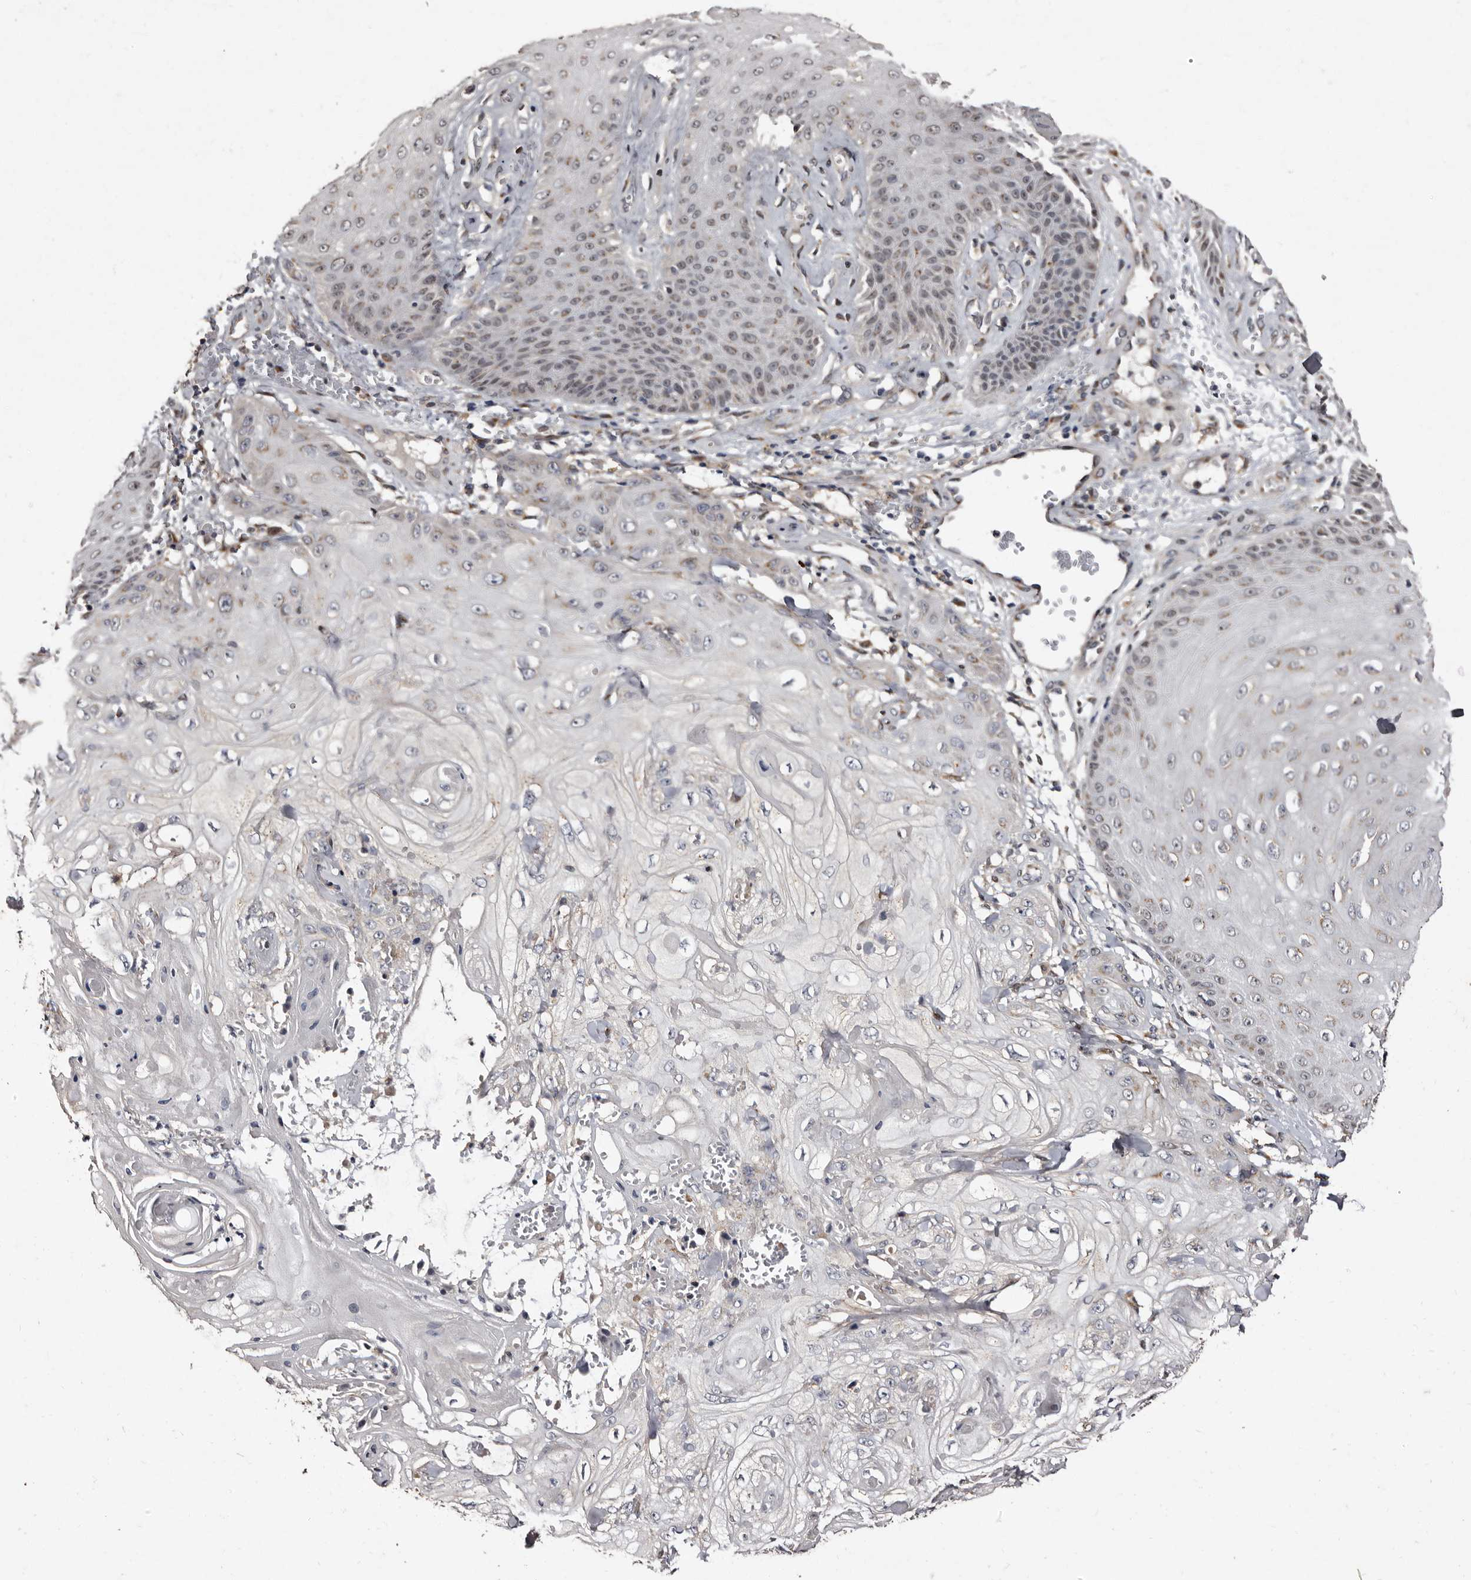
{"staining": {"intensity": "weak", "quantity": "<25%", "location": "cytoplasmic/membranous"}, "tissue": "skin cancer", "cell_type": "Tumor cells", "image_type": "cancer", "snomed": [{"axis": "morphology", "description": "Squamous cell carcinoma, NOS"}, {"axis": "topography", "description": "Skin"}], "caption": "This is an immunohistochemistry (IHC) image of skin cancer (squamous cell carcinoma). There is no staining in tumor cells.", "gene": "FAM91A1", "patient": {"sex": "male", "age": 74}}